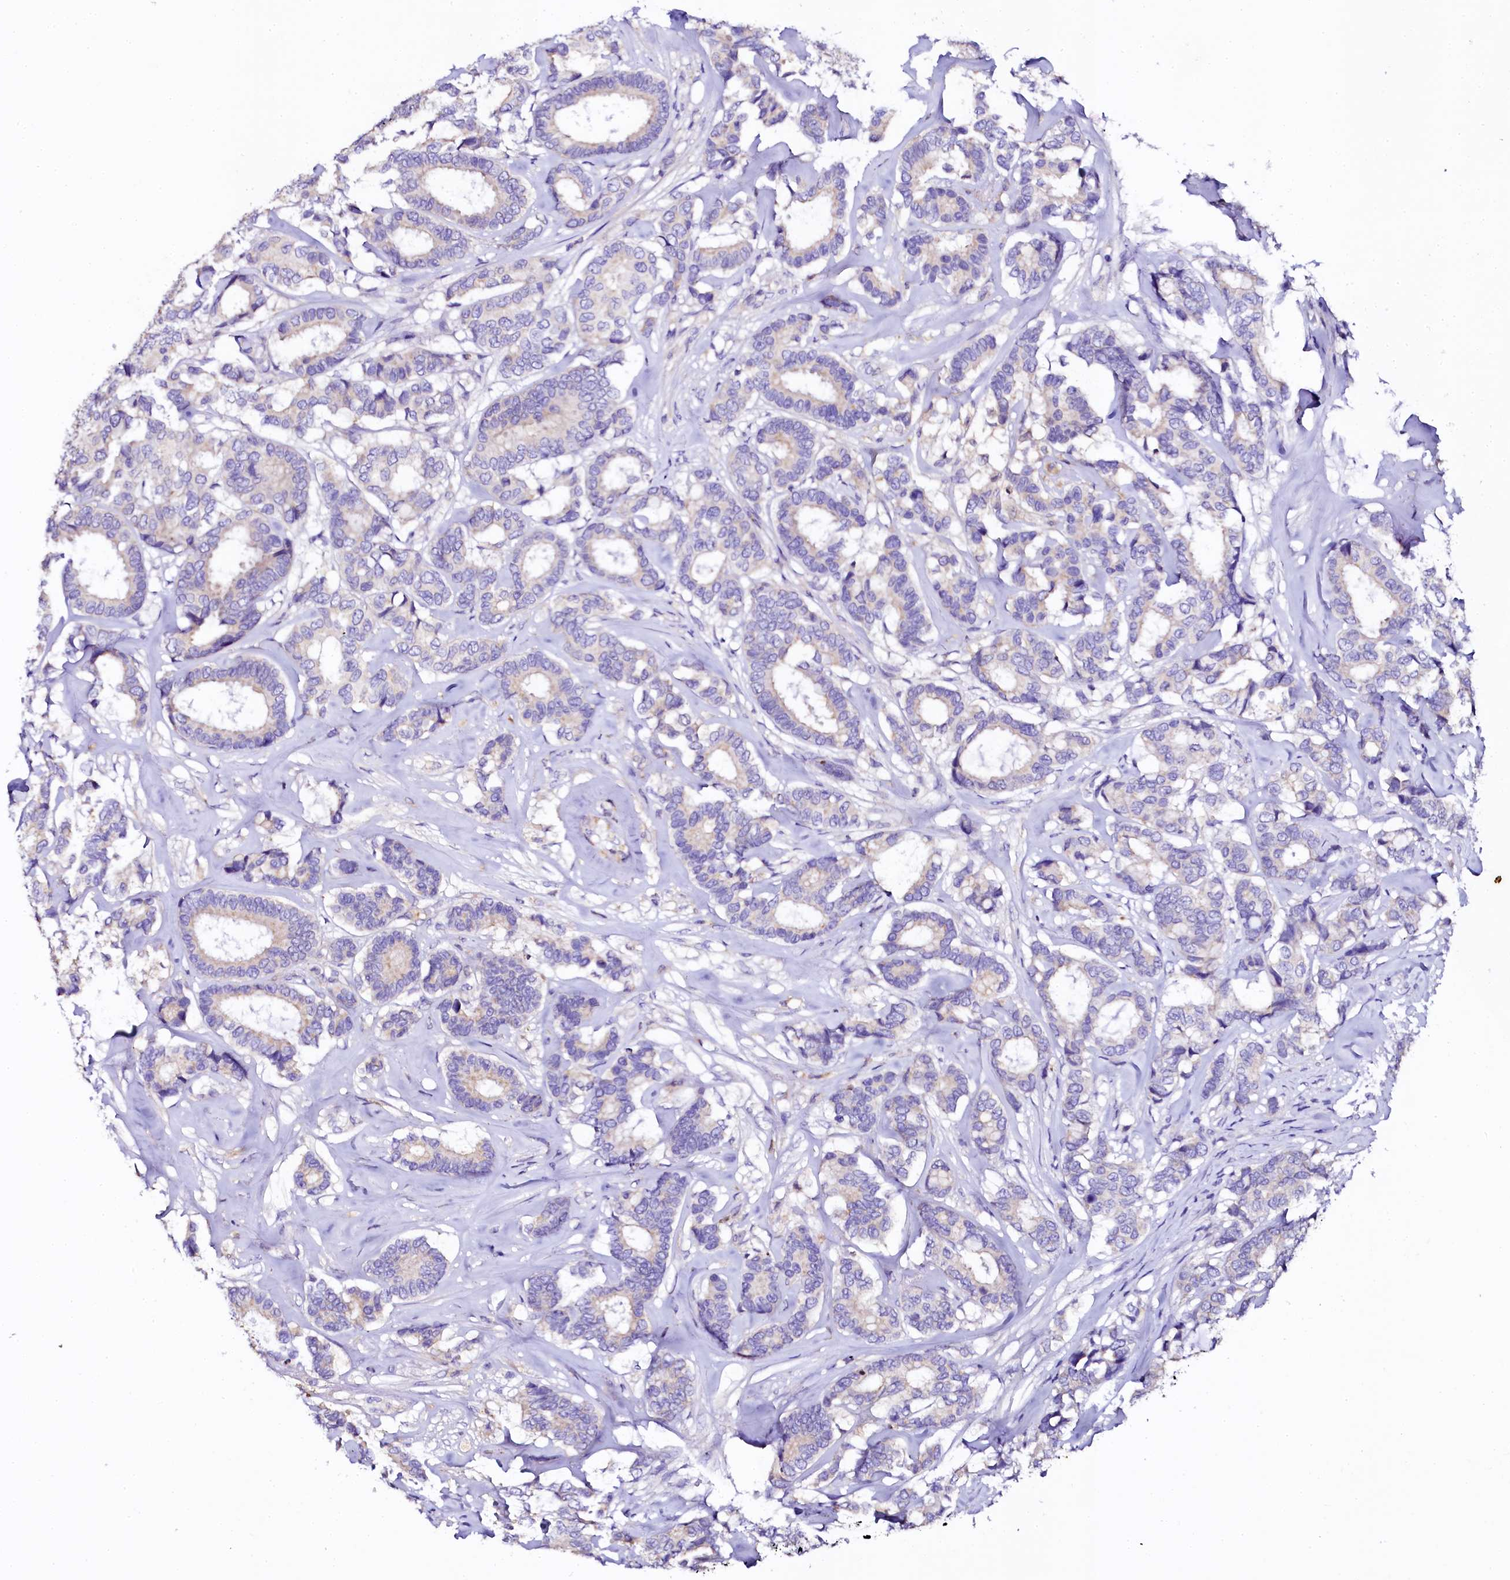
{"staining": {"intensity": "negative", "quantity": "none", "location": "none"}, "tissue": "breast cancer", "cell_type": "Tumor cells", "image_type": "cancer", "snomed": [{"axis": "morphology", "description": "Duct carcinoma"}, {"axis": "topography", "description": "Breast"}], "caption": "This histopathology image is of breast cancer (infiltrating ductal carcinoma) stained with immunohistochemistry (IHC) to label a protein in brown with the nuclei are counter-stained blue. There is no expression in tumor cells.", "gene": "NAA16", "patient": {"sex": "female", "age": 87}}